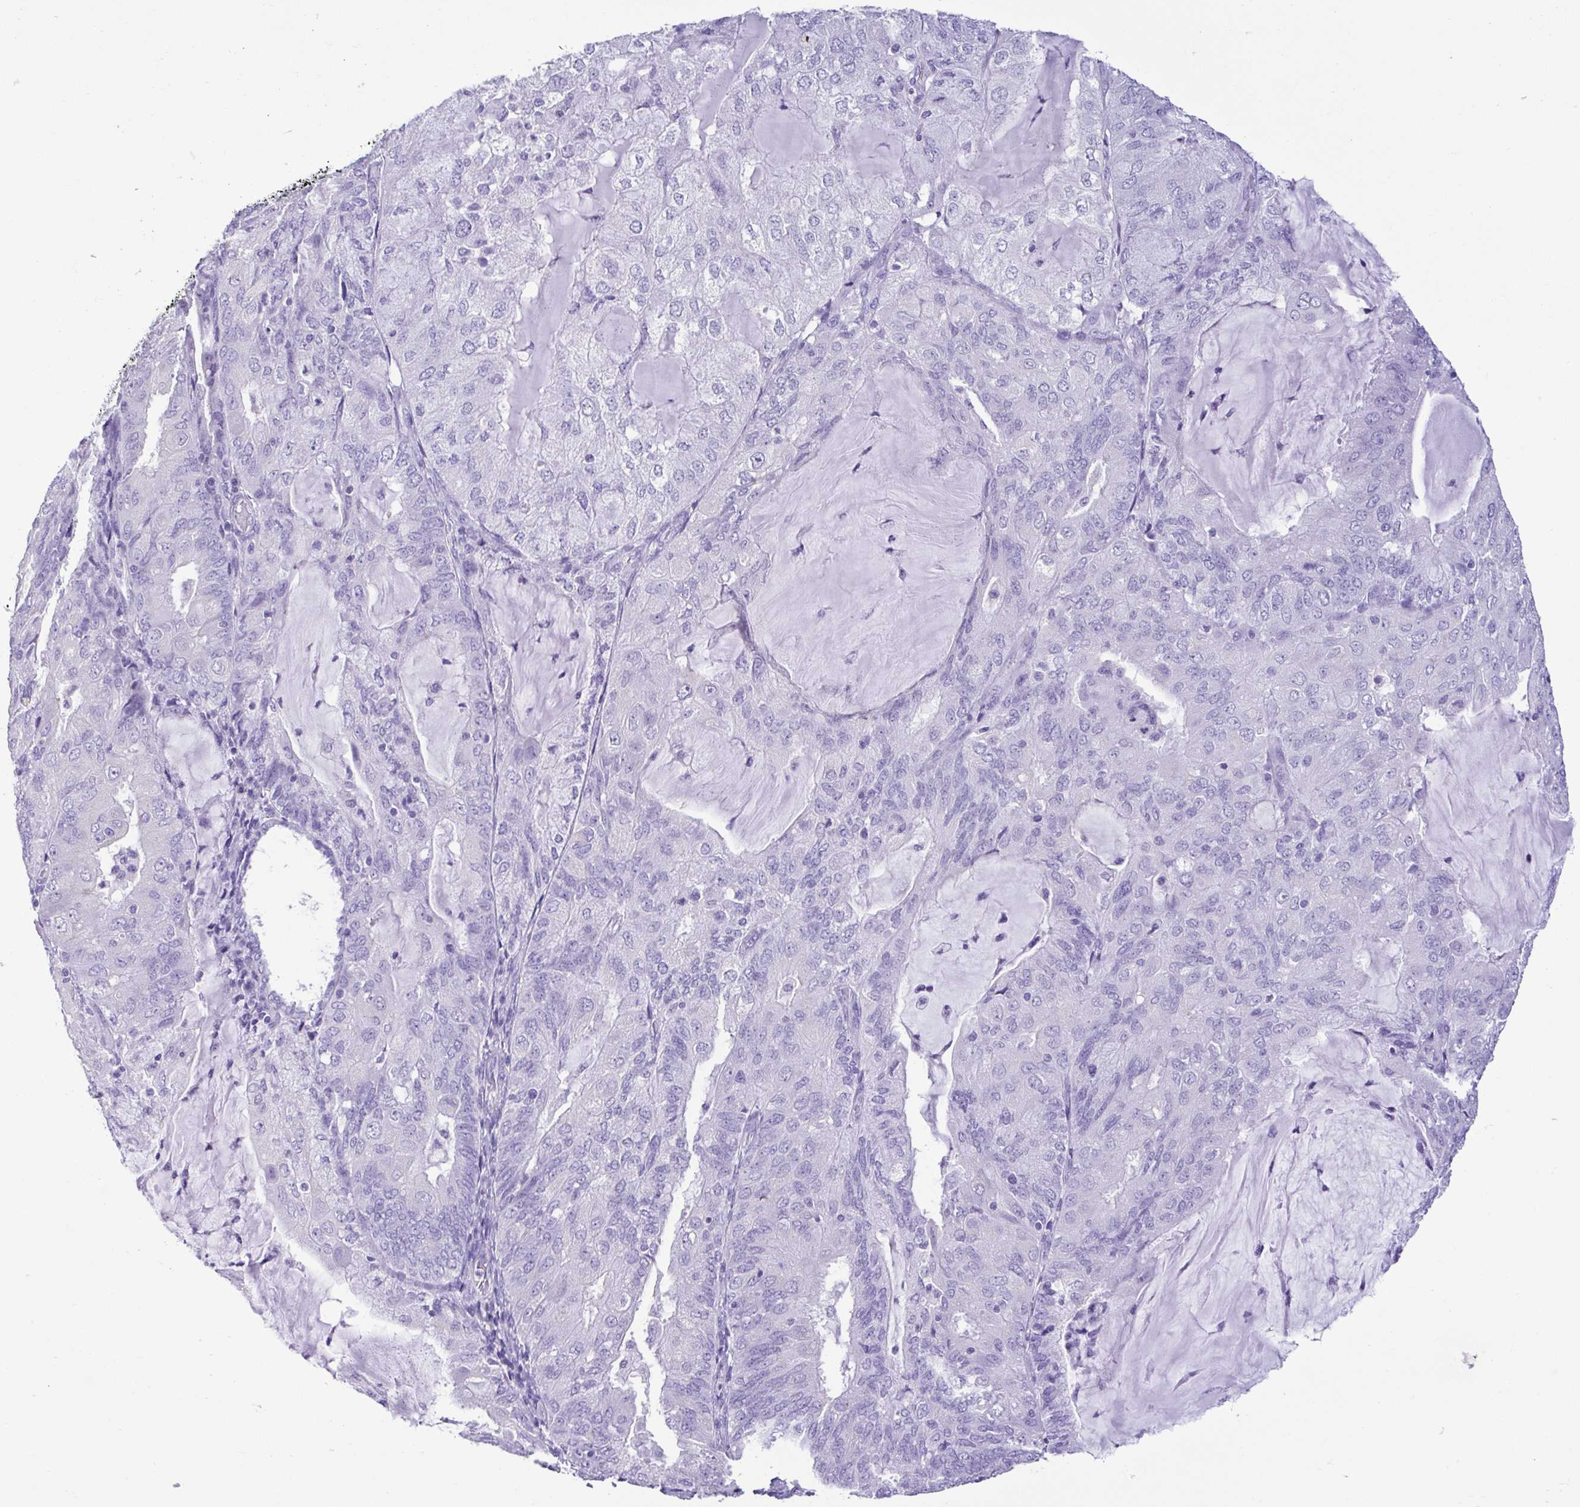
{"staining": {"intensity": "negative", "quantity": "none", "location": "none"}, "tissue": "endometrial cancer", "cell_type": "Tumor cells", "image_type": "cancer", "snomed": [{"axis": "morphology", "description": "Adenocarcinoma, NOS"}, {"axis": "topography", "description": "Endometrium"}], "caption": "The micrograph reveals no staining of tumor cells in endometrial adenocarcinoma.", "gene": "CBY2", "patient": {"sex": "female", "age": 81}}